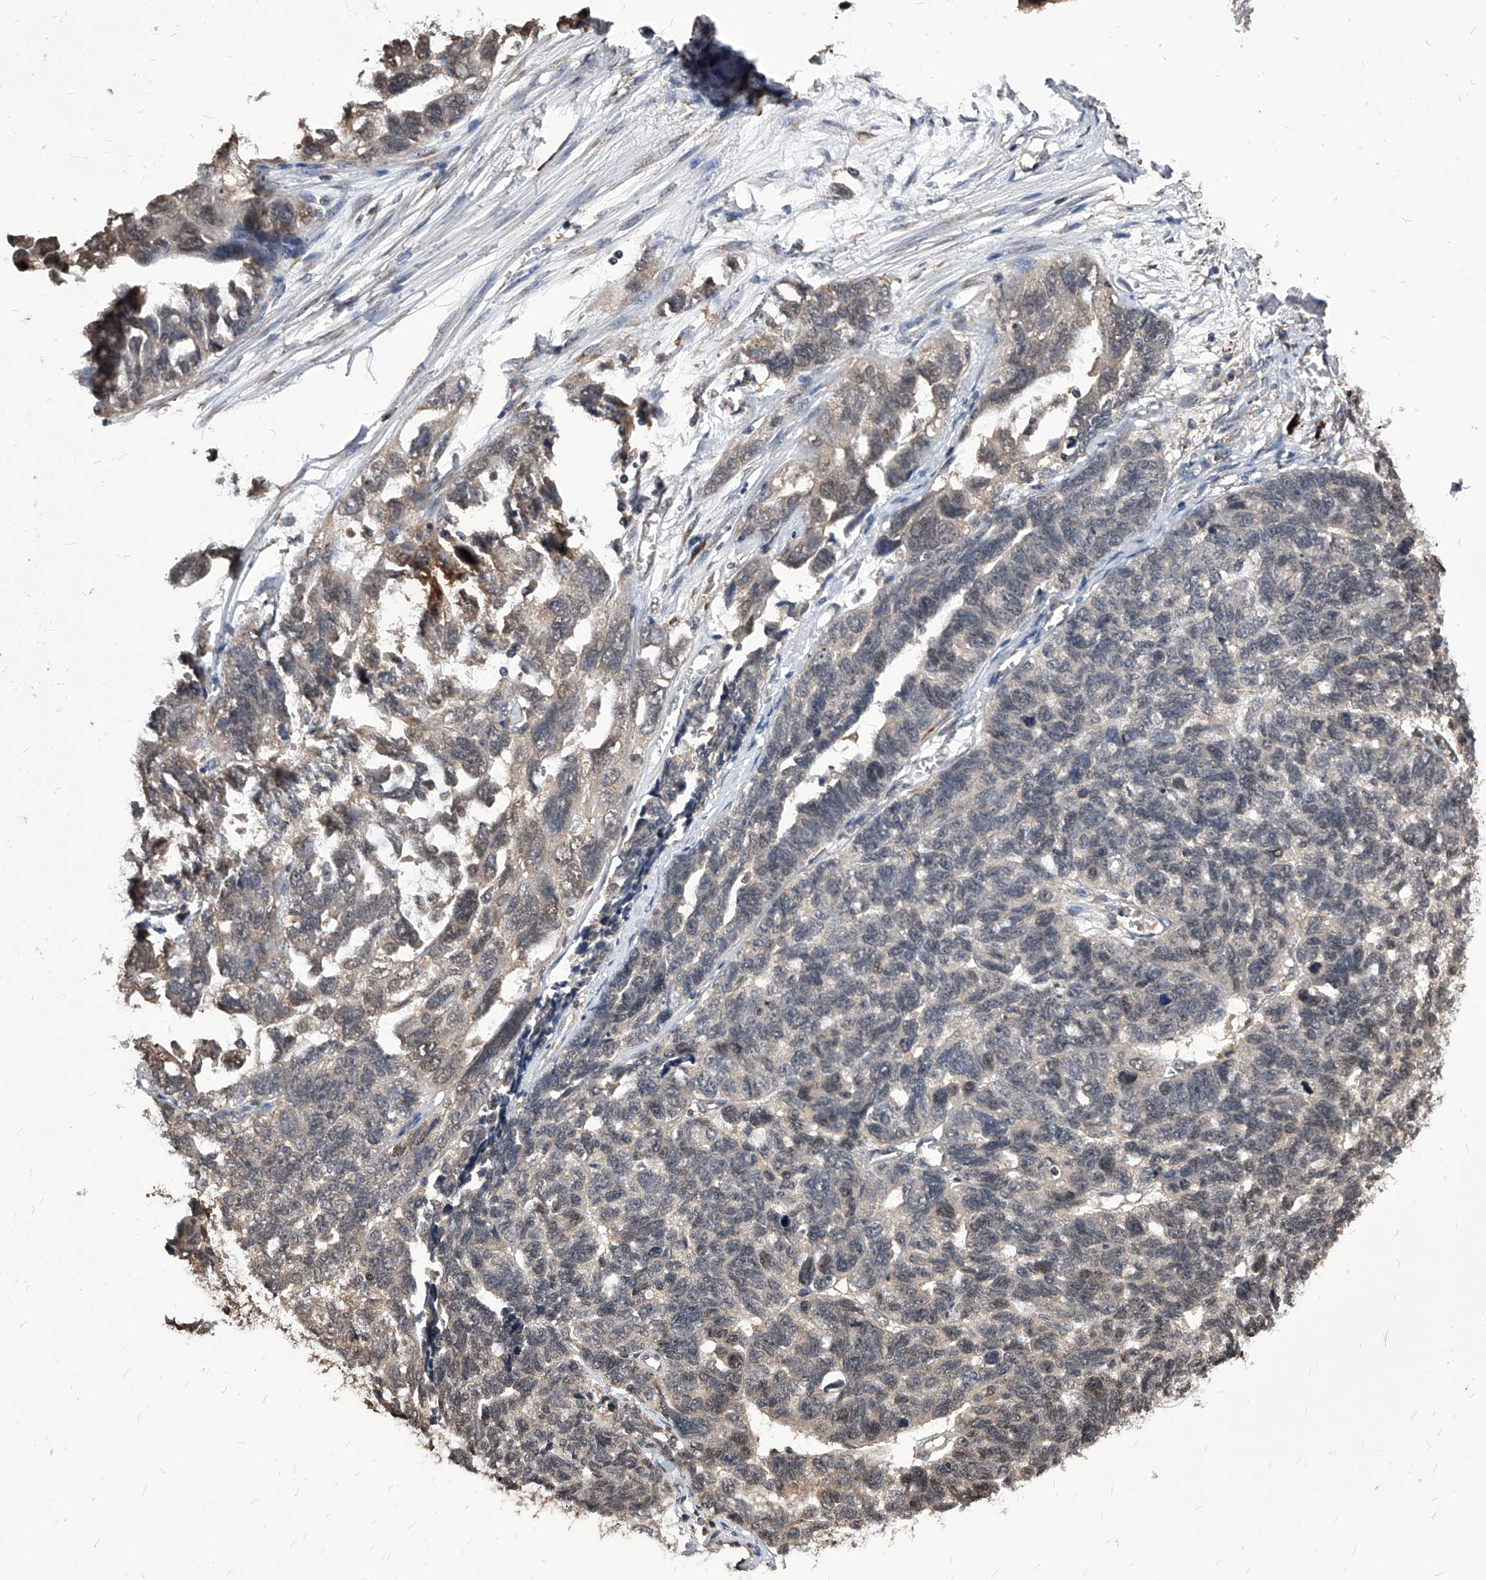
{"staining": {"intensity": "weak", "quantity": "<25%", "location": "cytoplasmic/membranous,nuclear"}, "tissue": "ovarian cancer", "cell_type": "Tumor cells", "image_type": "cancer", "snomed": [{"axis": "morphology", "description": "Cystadenocarcinoma, serous, NOS"}, {"axis": "topography", "description": "Ovary"}], "caption": "A photomicrograph of serous cystadenocarcinoma (ovarian) stained for a protein displays no brown staining in tumor cells. The staining is performed using DAB (3,3'-diaminobenzidine) brown chromogen with nuclei counter-stained in using hematoxylin.", "gene": "ID1", "patient": {"sex": "female", "age": 79}}